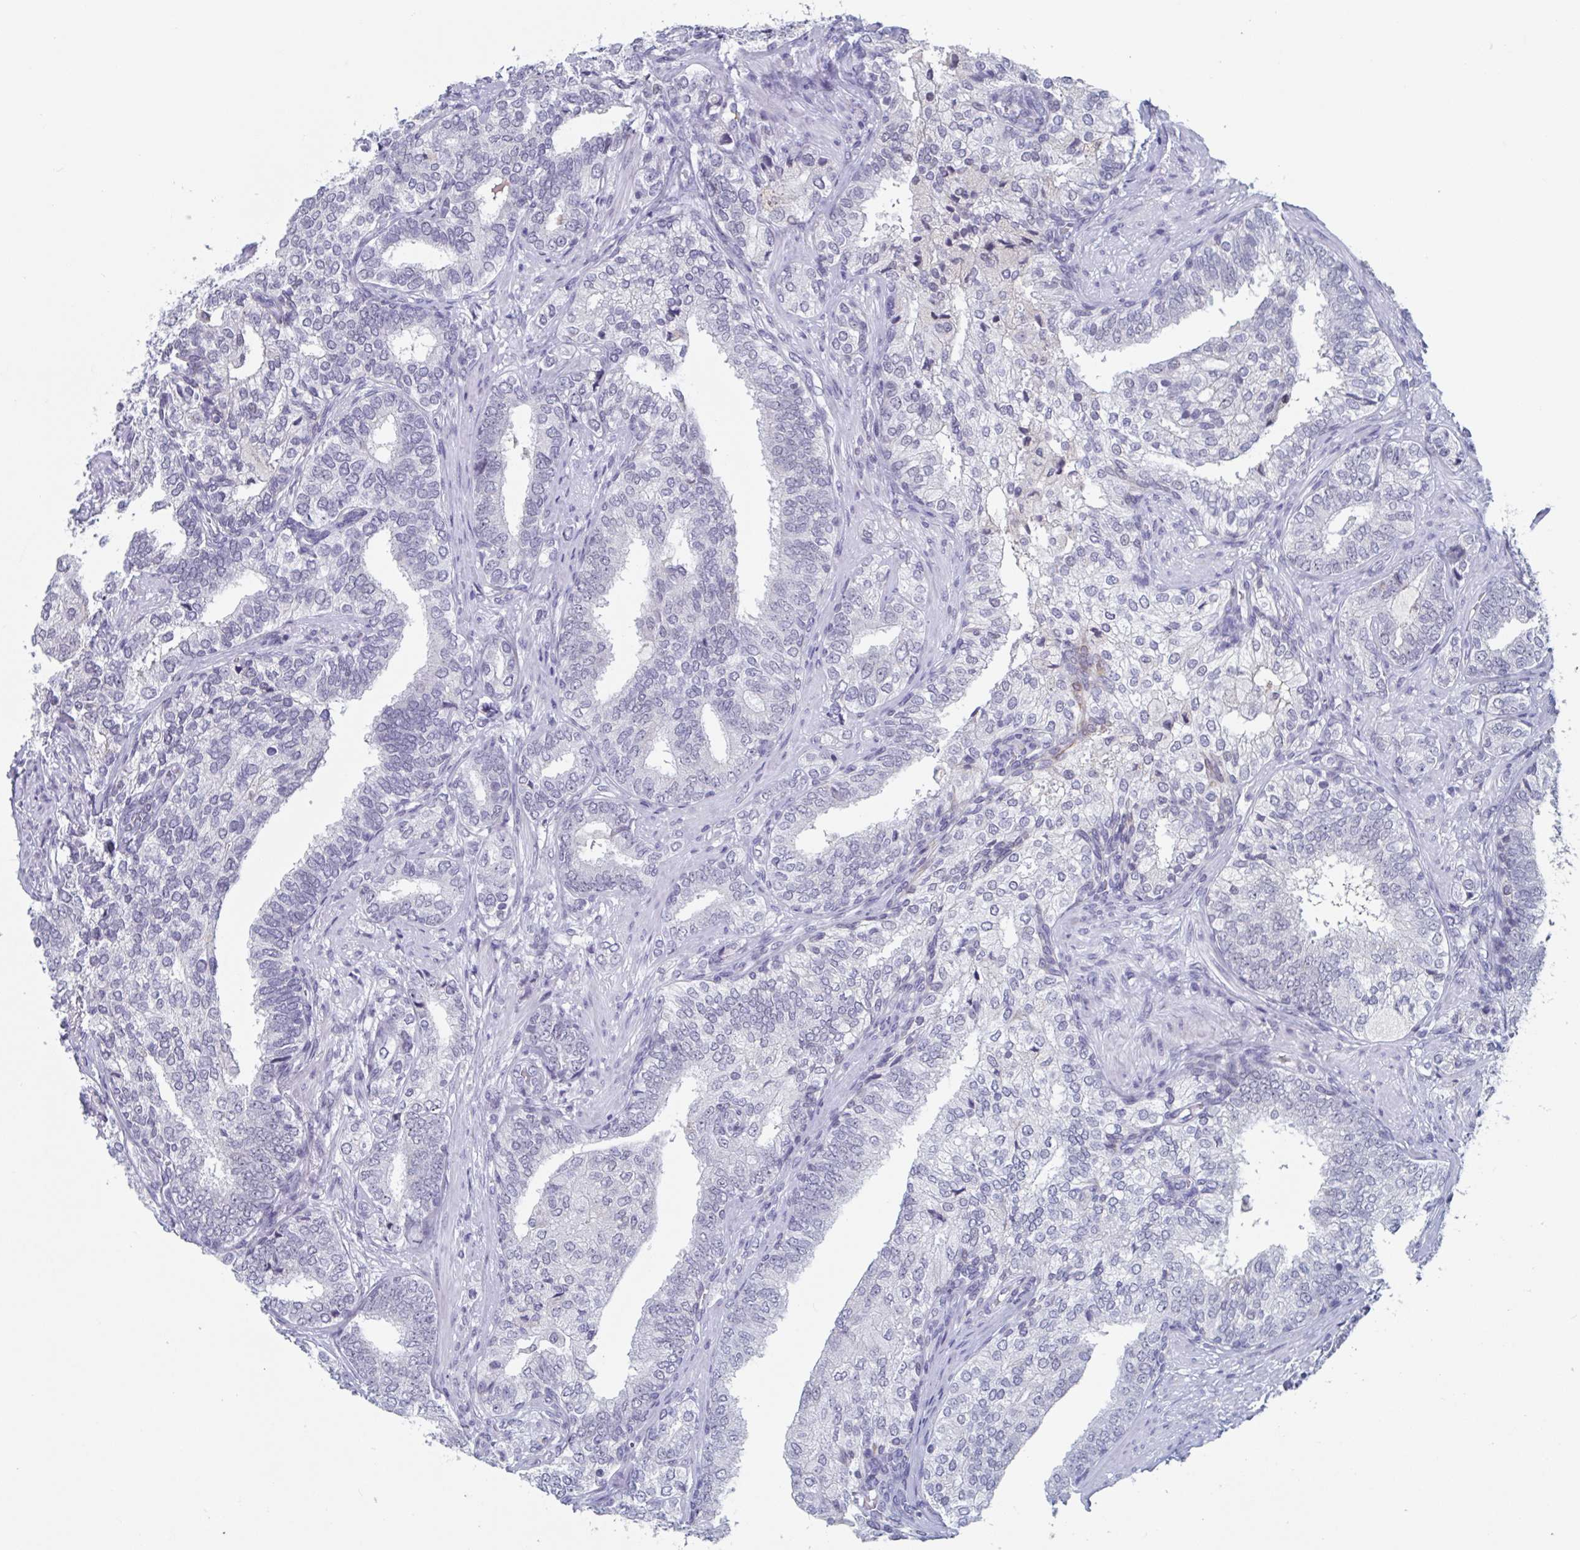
{"staining": {"intensity": "negative", "quantity": "none", "location": "none"}, "tissue": "prostate cancer", "cell_type": "Tumor cells", "image_type": "cancer", "snomed": [{"axis": "morphology", "description": "Adenocarcinoma, High grade"}, {"axis": "topography", "description": "Prostate"}], "caption": "Immunohistochemical staining of prostate adenocarcinoma (high-grade) exhibits no significant positivity in tumor cells.", "gene": "KDM4D", "patient": {"sex": "male", "age": 72}}